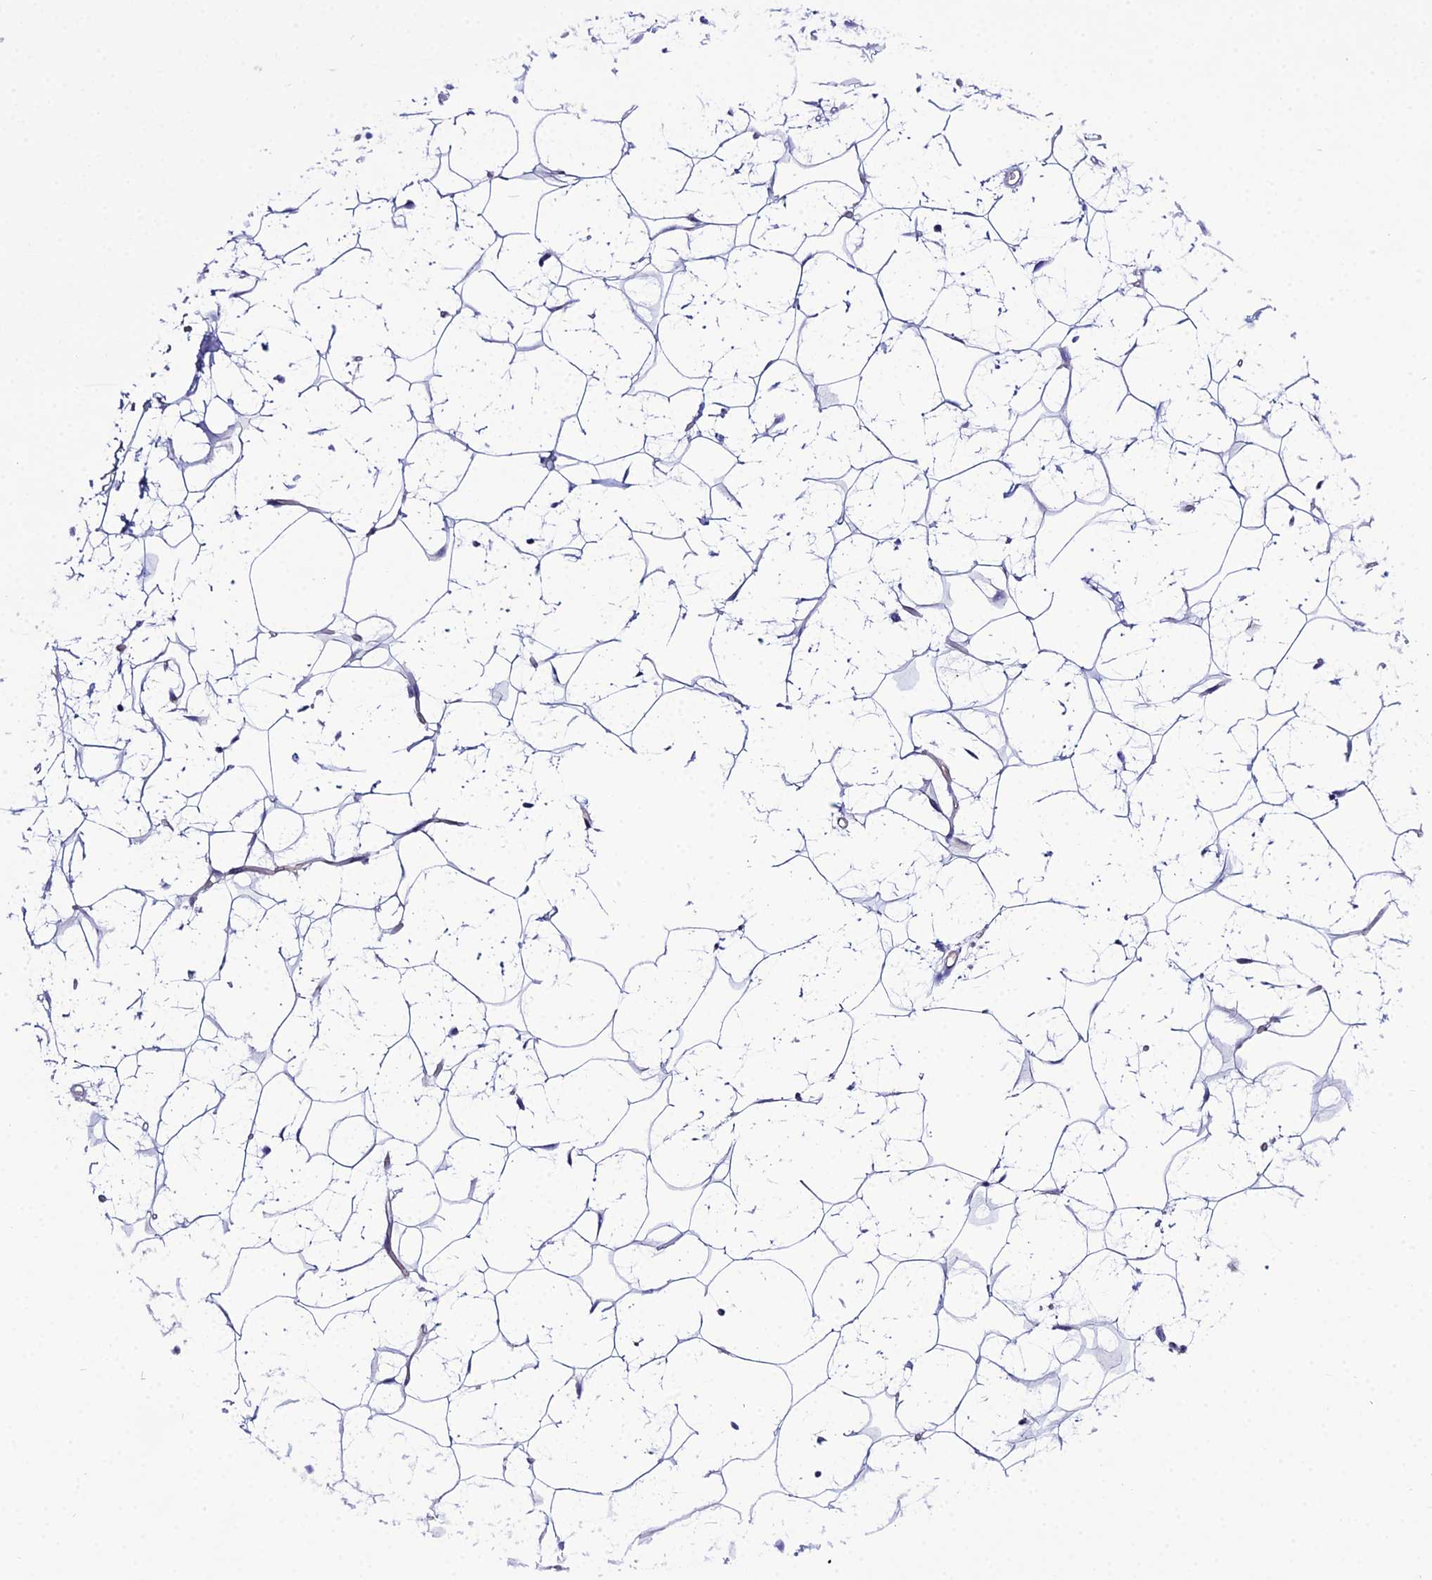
{"staining": {"intensity": "negative", "quantity": "none", "location": "none"}, "tissue": "adipose tissue", "cell_type": "Adipocytes", "image_type": "normal", "snomed": [{"axis": "morphology", "description": "Normal tissue, NOS"}, {"axis": "topography", "description": "Breast"}], "caption": "An immunohistochemistry histopathology image of unremarkable adipose tissue is shown. There is no staining in adipocytes of adipose tissue.", "gene": "OR1Q1", "patient": {"sex": "female", "age": 26}}